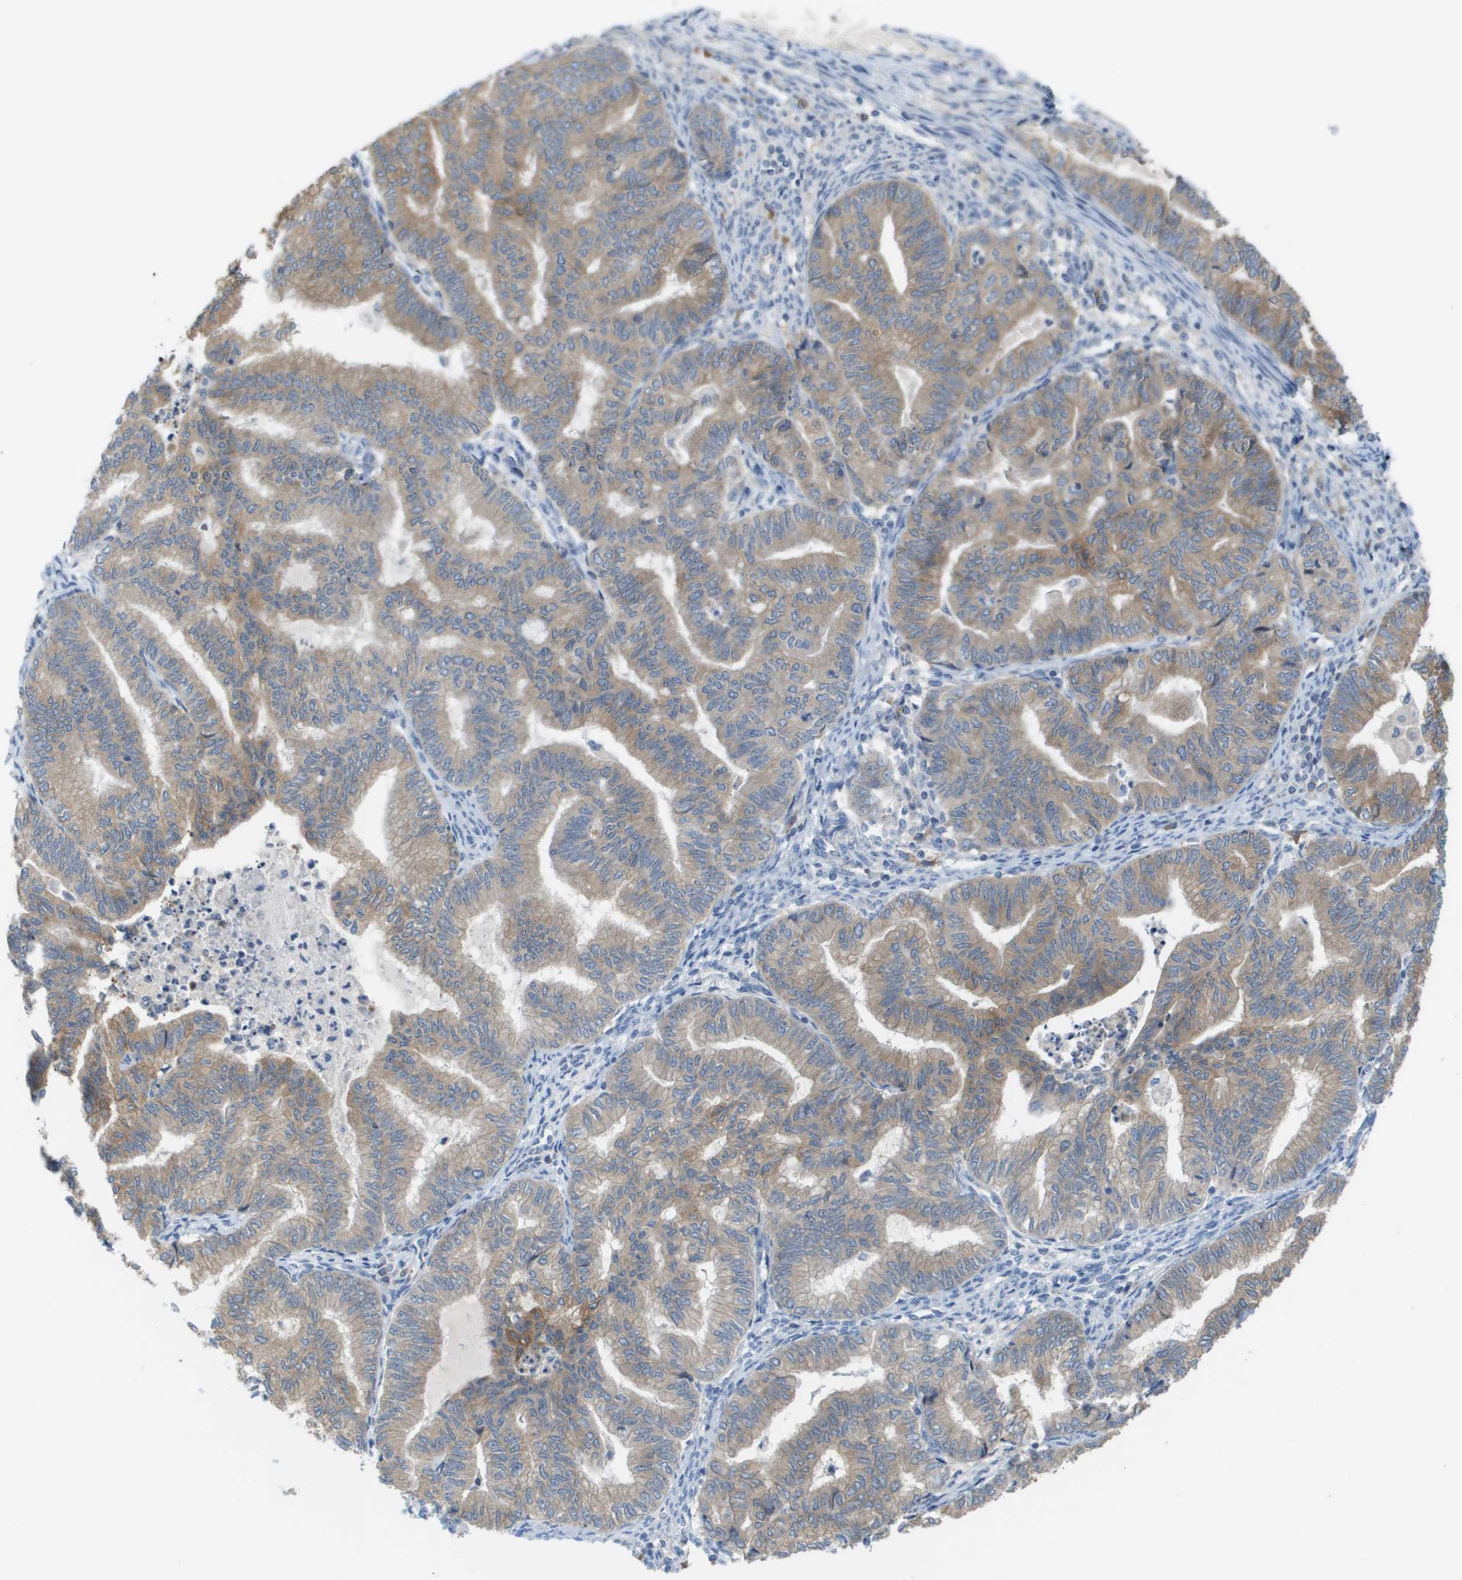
{"staining": {"intensity": "moderate", "quantity": "25%-75%", "location": "cytoplasmic/membranous"}, "tissue": "endometrial cancer", "cell_type": "Tumor cells", "image_type": "cancer", "snomed": [{"axis": "morphology", "description": "Adenocarcinoma, NOS"}, {"axis": "topography", "description": "Endometrium"}], "caption": "Adenocarcinoma (endometrial) stained for a protein (brown) demonstrates moderate cytoplasmic/membranous positive staining in about 25%-75% of tumor cells.", "gene": "UBA5", "patient": {"sex": "female", "age": 79}}